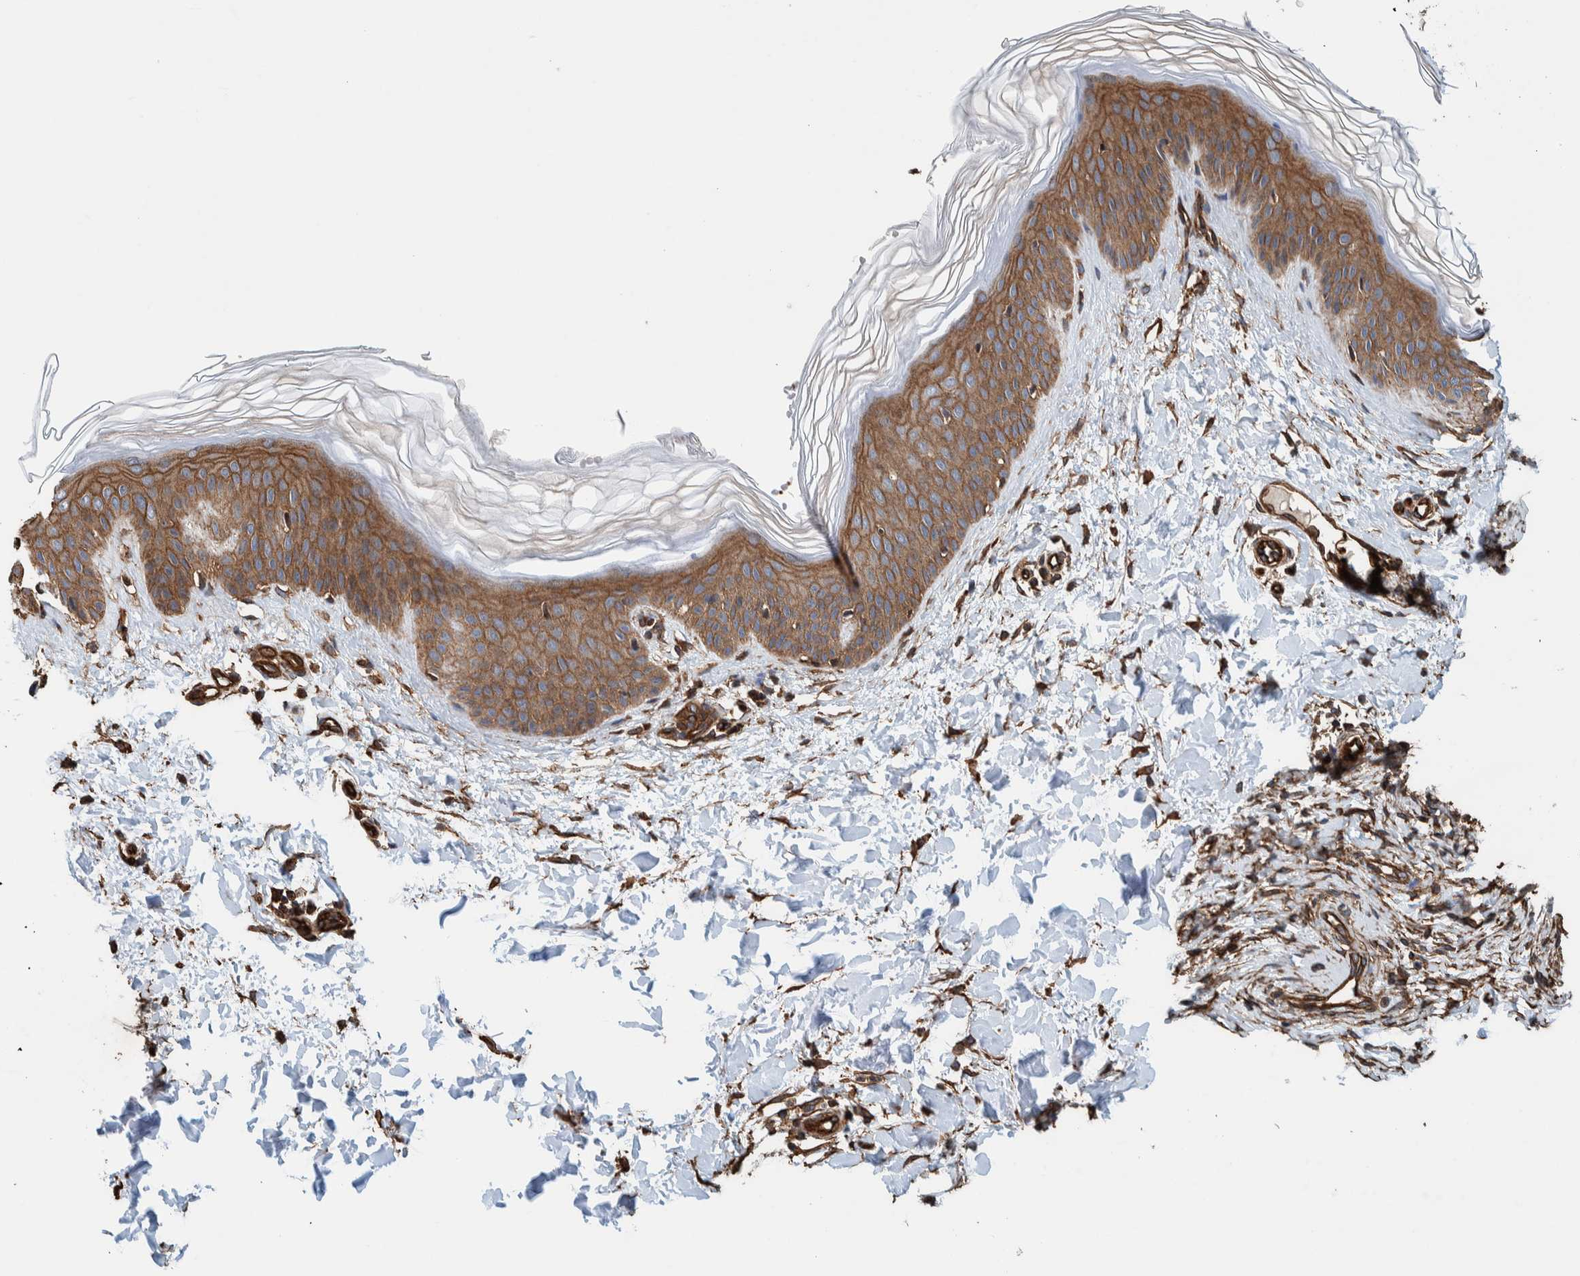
{"staining": {"intensity": "strong", "quantity": ">75%", "location": "cytoplasmic/membranous"}, "tissue": "skin", "cell_type": "Fibroblasts", "image_type": "normal", "snomed": [{"axis": "morphology", "description": "Normal tissue, NOS"}, {"axis": "morphology", "description": "Malignant melanoma, Metastatic site"}, {"axis": "topography", "description": "Skin"}], "caption": "Strong cytoplasmic/membranous positivity for a protein is seen in about >75% of fibroblasts of benign skin using IHC.", "gene": "PKD1L1", "patient": {"sex": "male", "age": 41}}